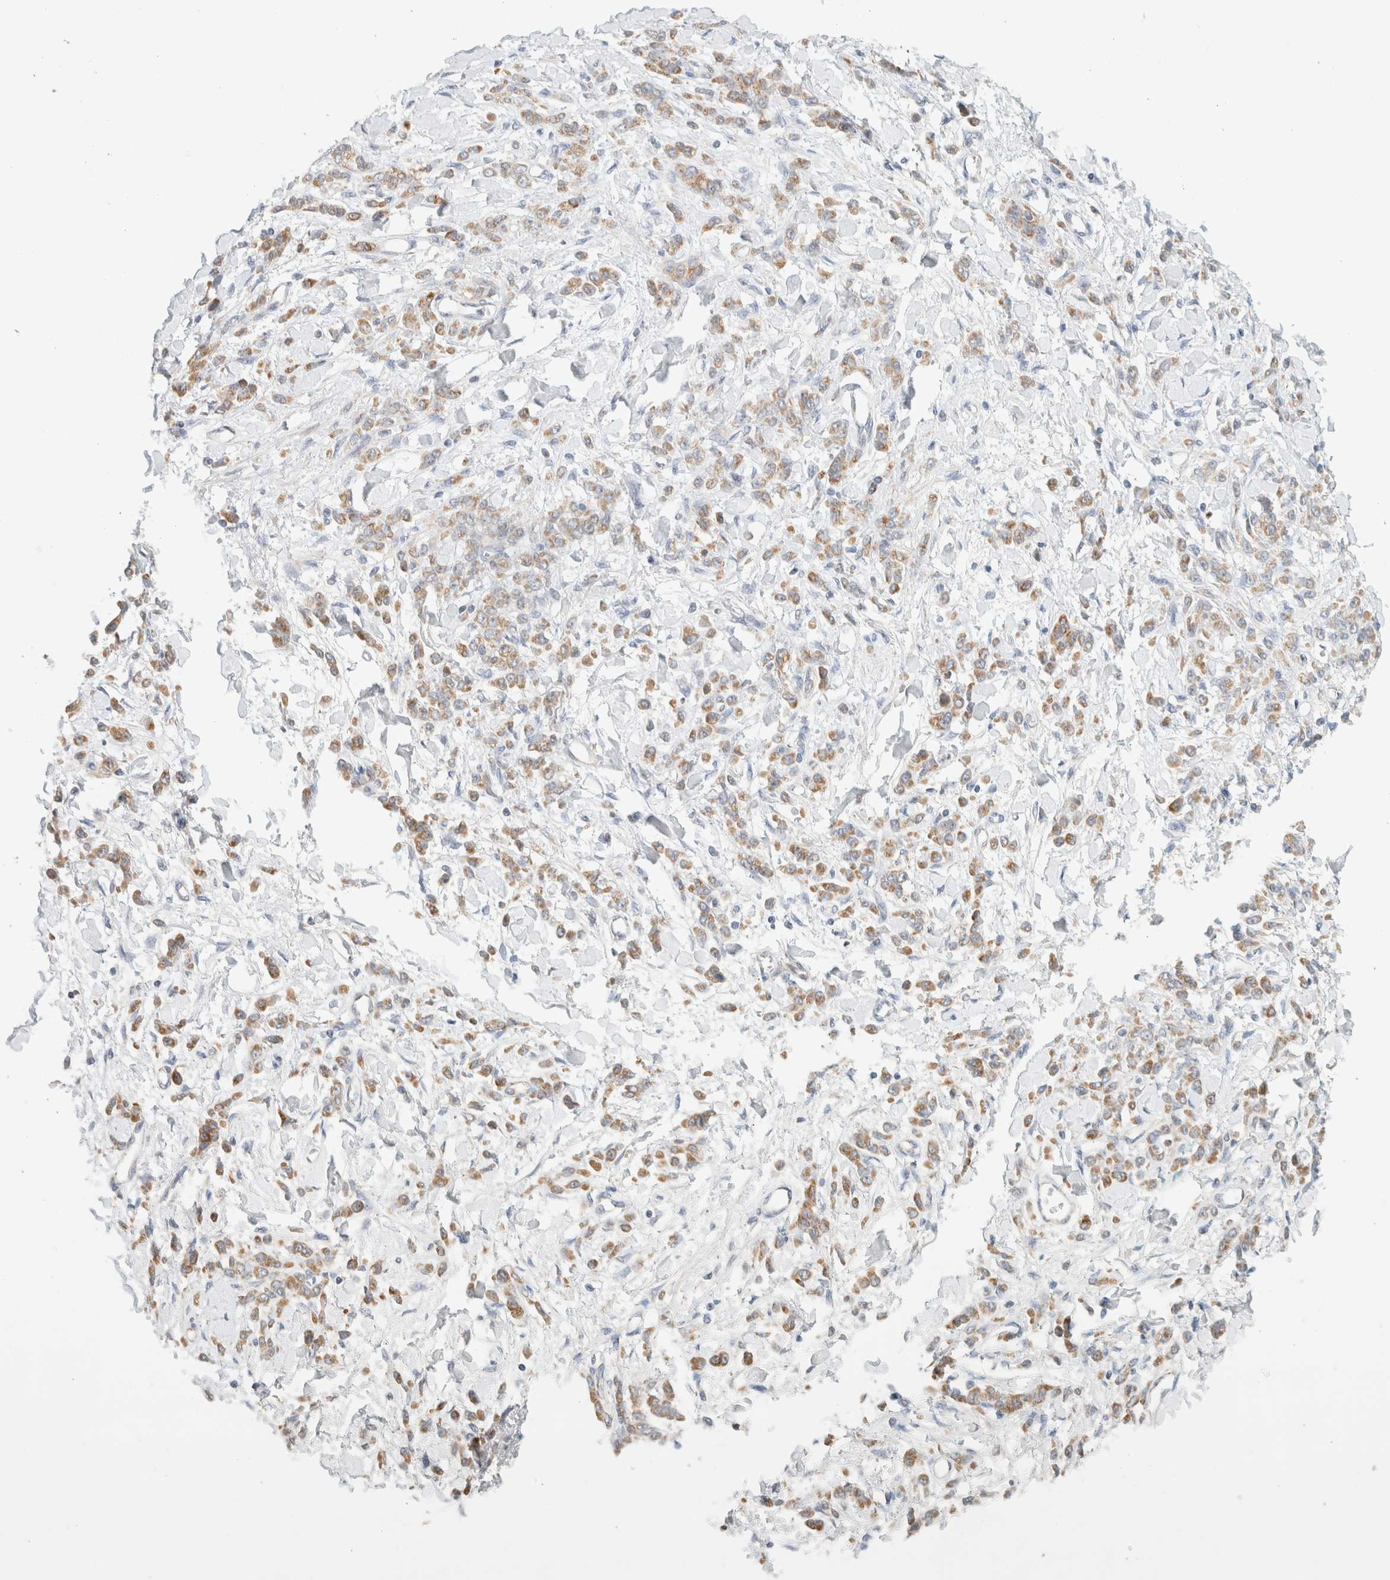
{"staining": {"intensity": "moderate", "quantity": ">75%", "location": "cytoplasmic/membranous"}, "tissue": "stomach cancer", "cell_type": "Tumor cells", "image_type": "cancer", "snomed": [{"axis": "morphology", "description": "Normal tissue, NOS"}, {"axis": "morphology", "description": "Adenocarcinoma, NOS"}, {"axis": "topography", "description": "Stomach"}], "caption": "There is medium levels of moderate cytoplasmic/membranous positivity in tumor cells of stomach cancer, as demonstrated by immunohistochemical staining (brown color).", "gene": "MRM3", "patient": {"sex": "male", "age": 82}}